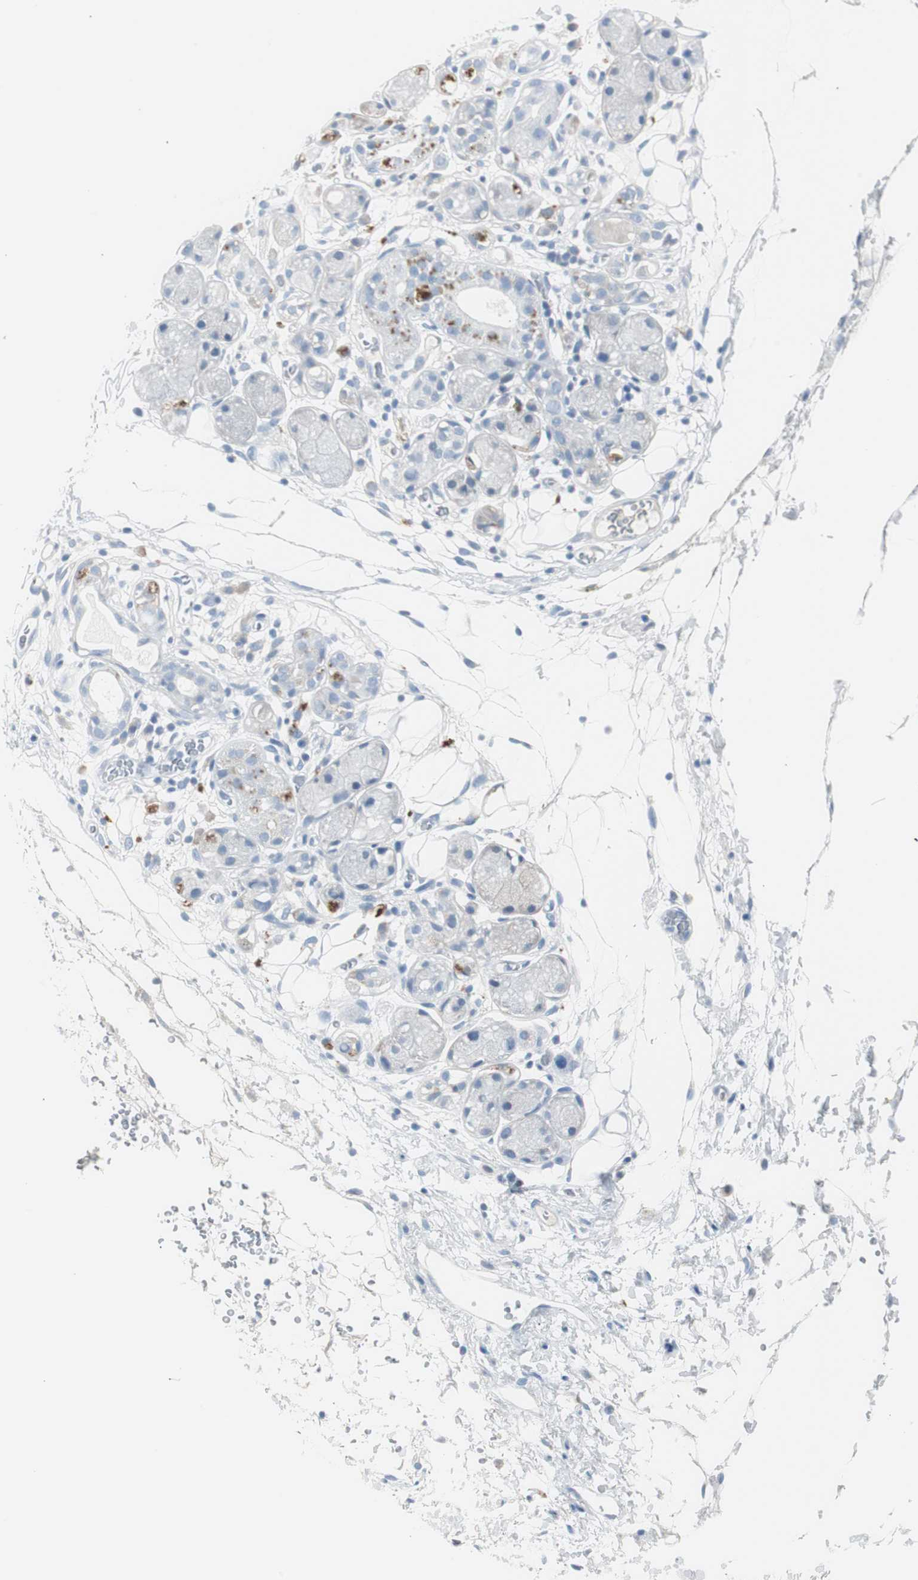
{"staining": {"intensity": "negative", "quantity": "none", "location": "none"}, "tissue": "adipose tissue", "cell_type": "Adipocytes", "image_type": "normal", "snomed": [{"axis": "morphology", "description": "Normal tissue, NOS"}, {"axis": "morphology", "description": "Inflammation, NOS"}, {"axis": "topography", "description": "Vascular tissue"}, {"axis": "topography", "description": "Salivary gland"}], "caption": "Adipose tissue stained for a protein using immunohistochemistry (IHC) reveals no expression adipocytes.", "gene": "SERPINF1", "patient": {"sex": "female", "age": 75}}